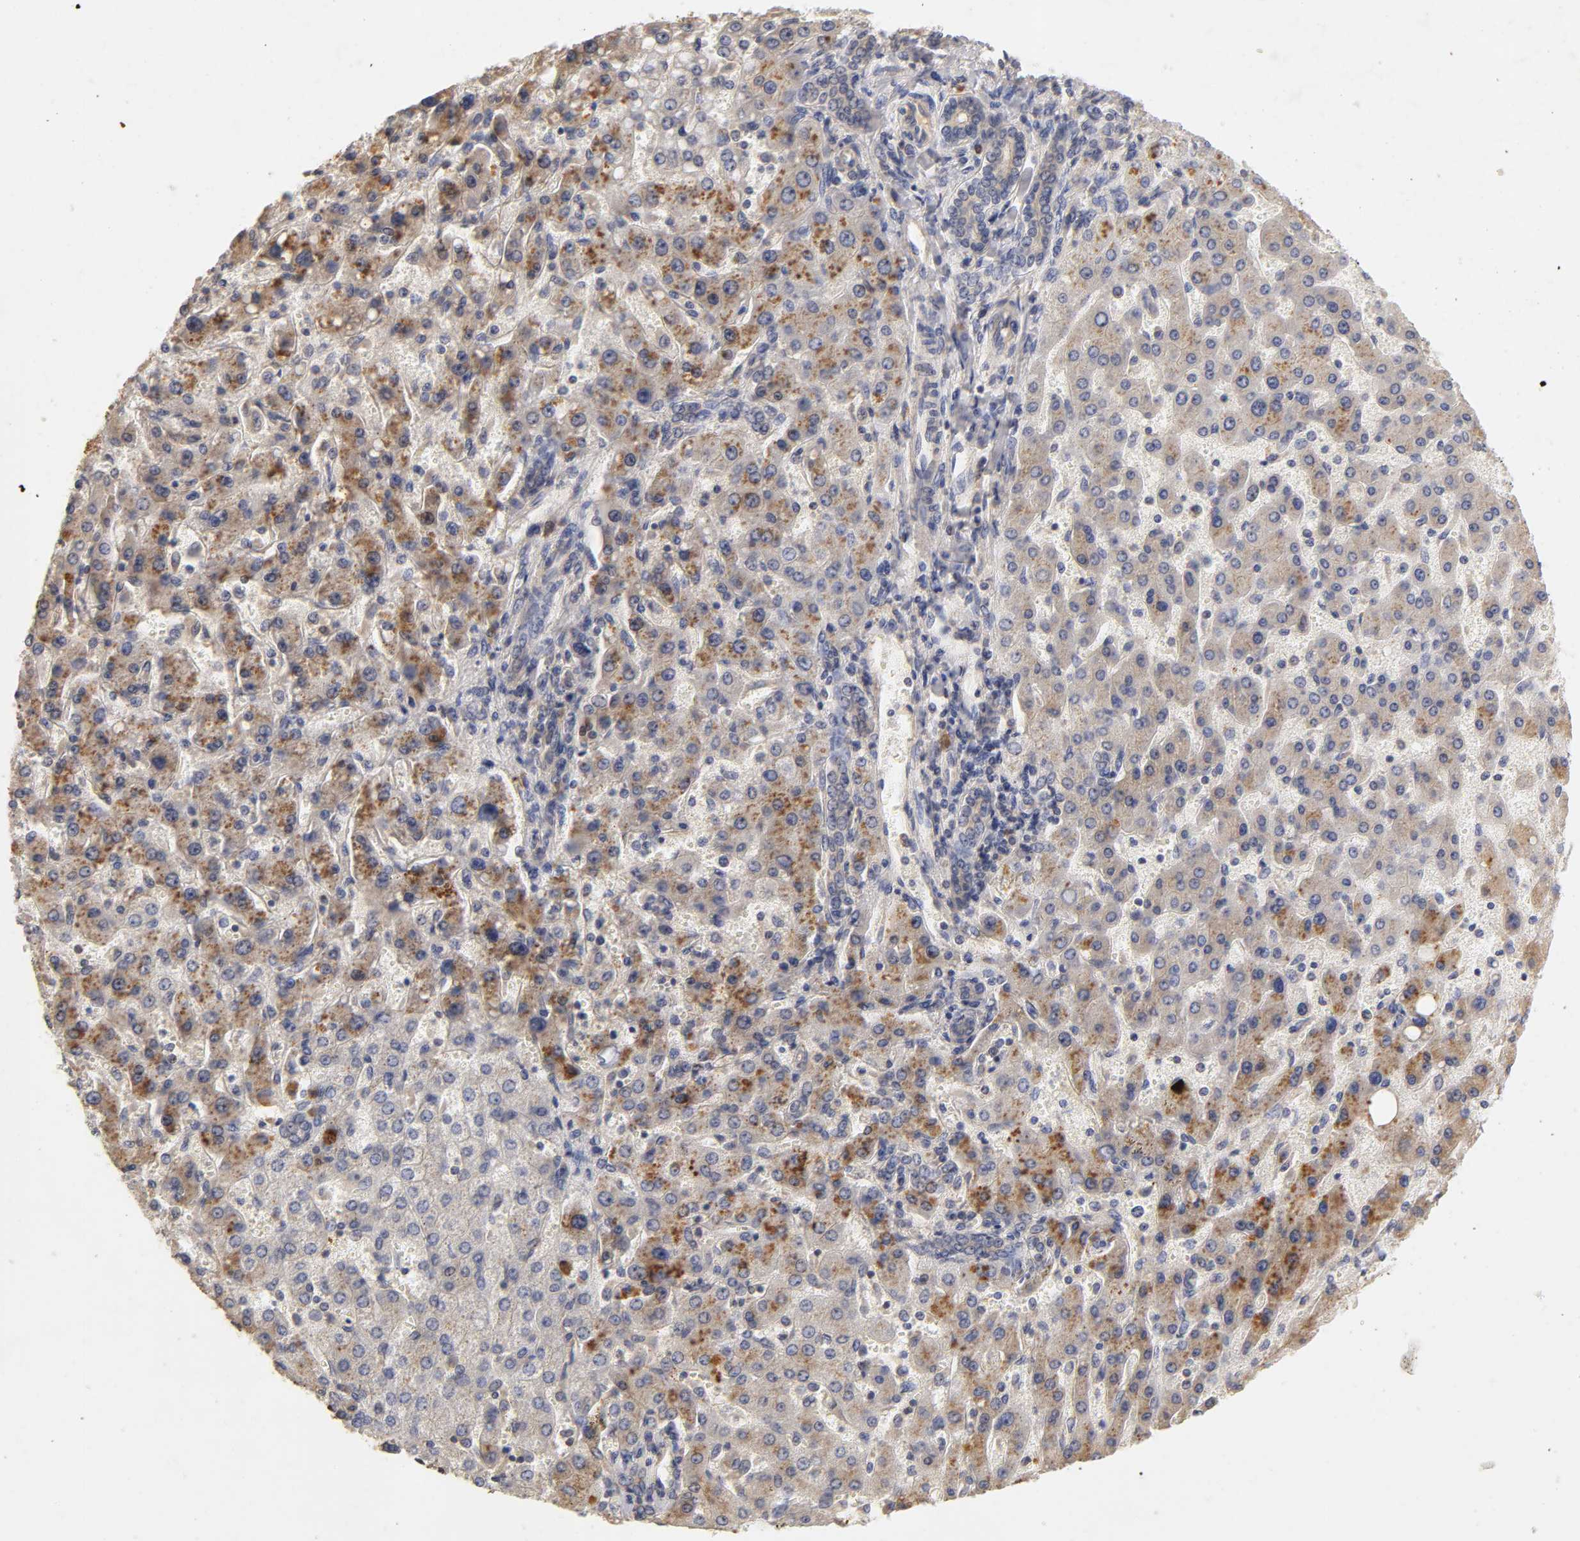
{"staining": {"intensity": "strong", "quantity": ">75%", "location": "cytoplasmic/membranous"}, "tissue": "liver cancer", "cell_type": "Tumor cells", "image_type": "cancer", "snomed": [{"axis": "morphology", "description": "Carcinoma, Hepatocellular, NOS"}, {"axis": "topography", "description": "Liver"}], "caption": "High-magnification brightfield microscopy of liver hepatocellular carcinoma stained with DAB (brown) and counterstained with hematoxylin (blue). tumor cells exhibit strong cytoplasmic/membranous staining is appreciated in about>75% of cells.", "gene": "RPS29", "patient": {"sex": "female", "age": 53}}